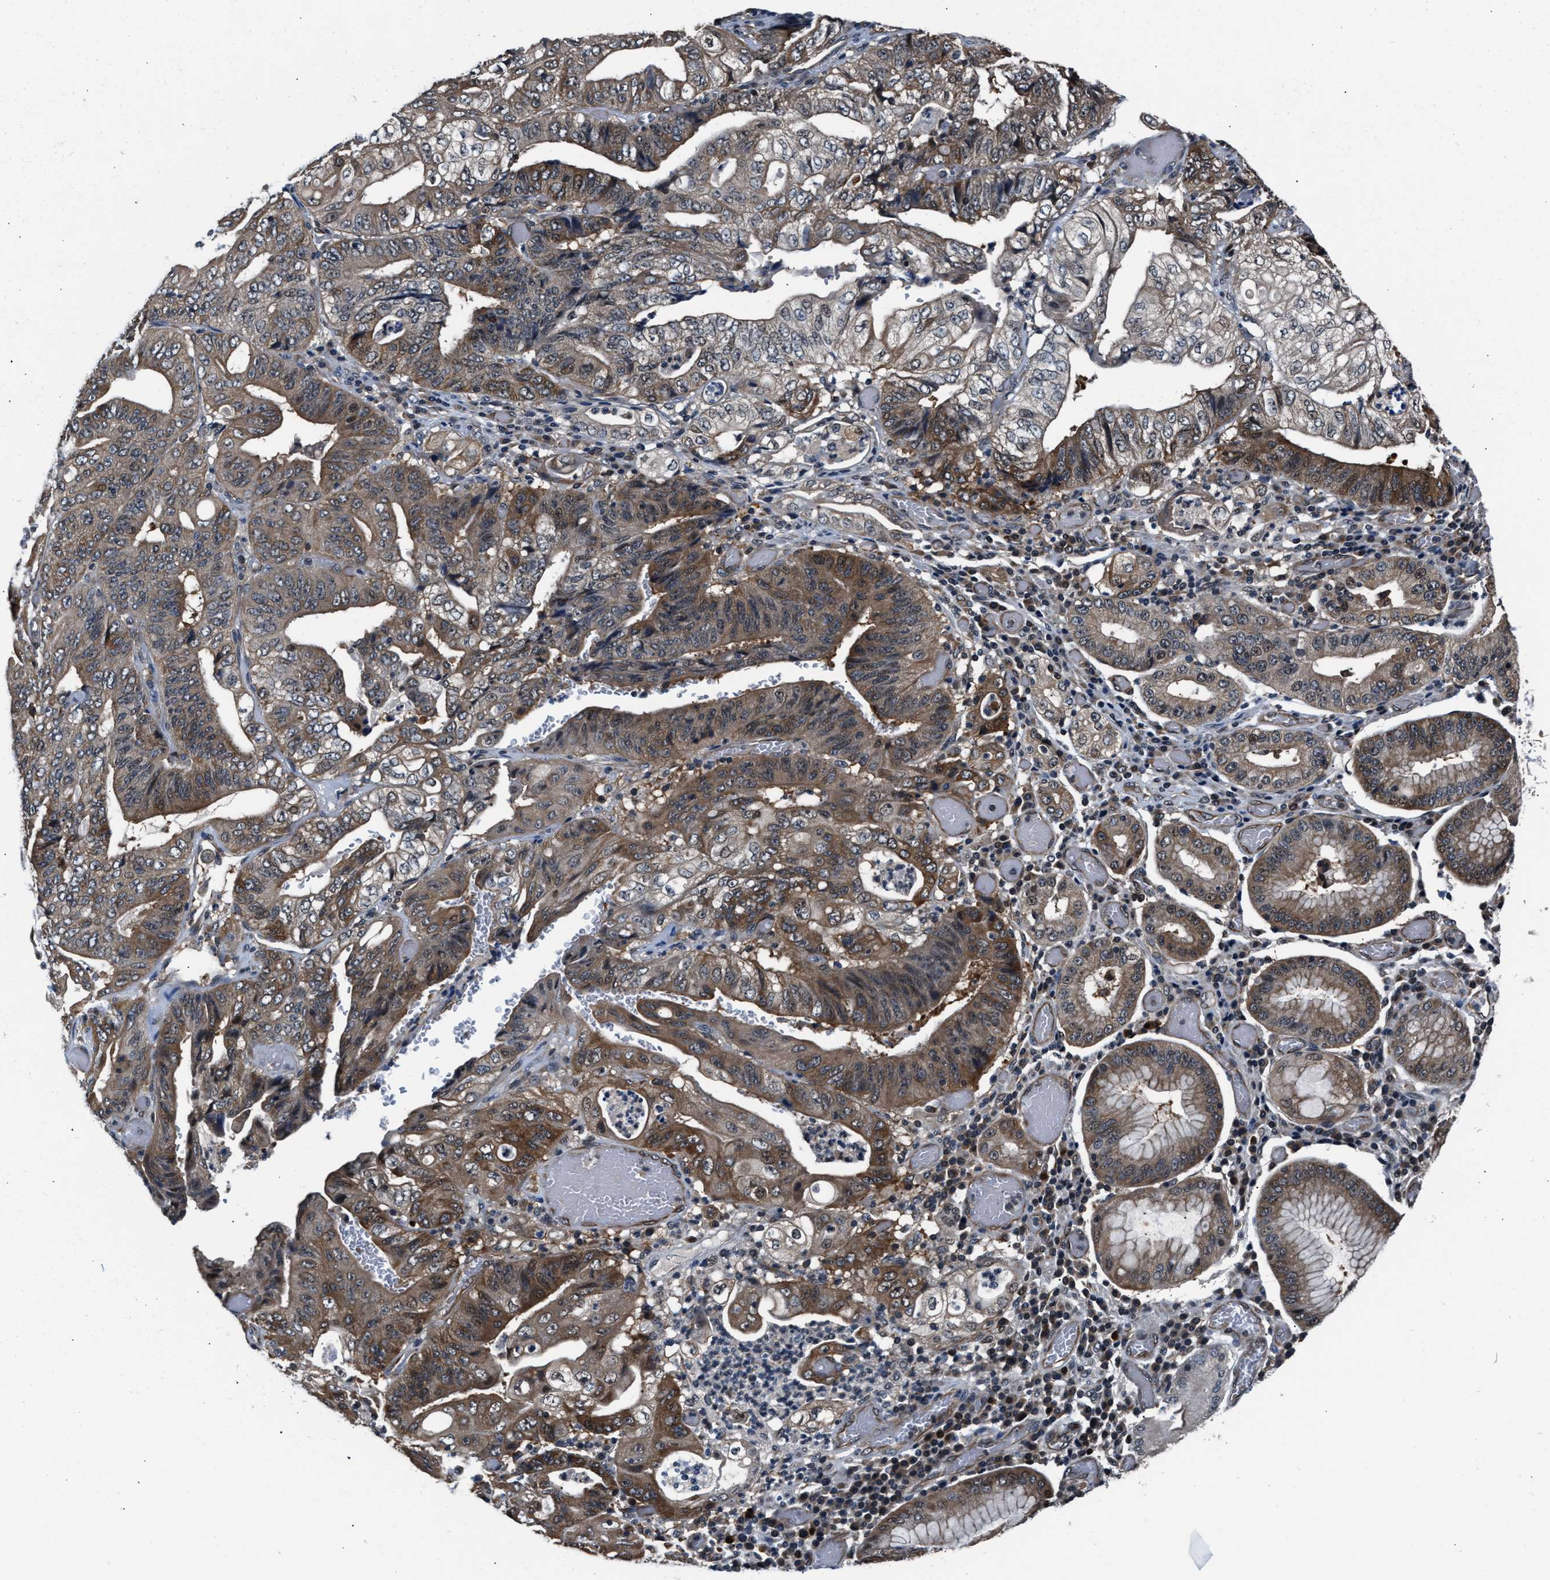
{"staining": {"intensity": "moderate", "quantity": ">75%", "location": "cytoplasmic/membranous"}, "tissue": "stomach cancer", "cell_type": "Tumor cells", "image_type": "cancer", "snomed": [{"axis": "morphology", "description": "Adenocarcinoma, NOS"}, {"axis": "topography", "description": "Stomach"}], "caption": "The micrograph demonstrates staining of stomach adenocarcinoma, revealing moderate cytoplasmic/membranous protein expression (brown color) within tumor cells.", "gene": "RBM33", "patient": {"sex": "female", "age": 73}}